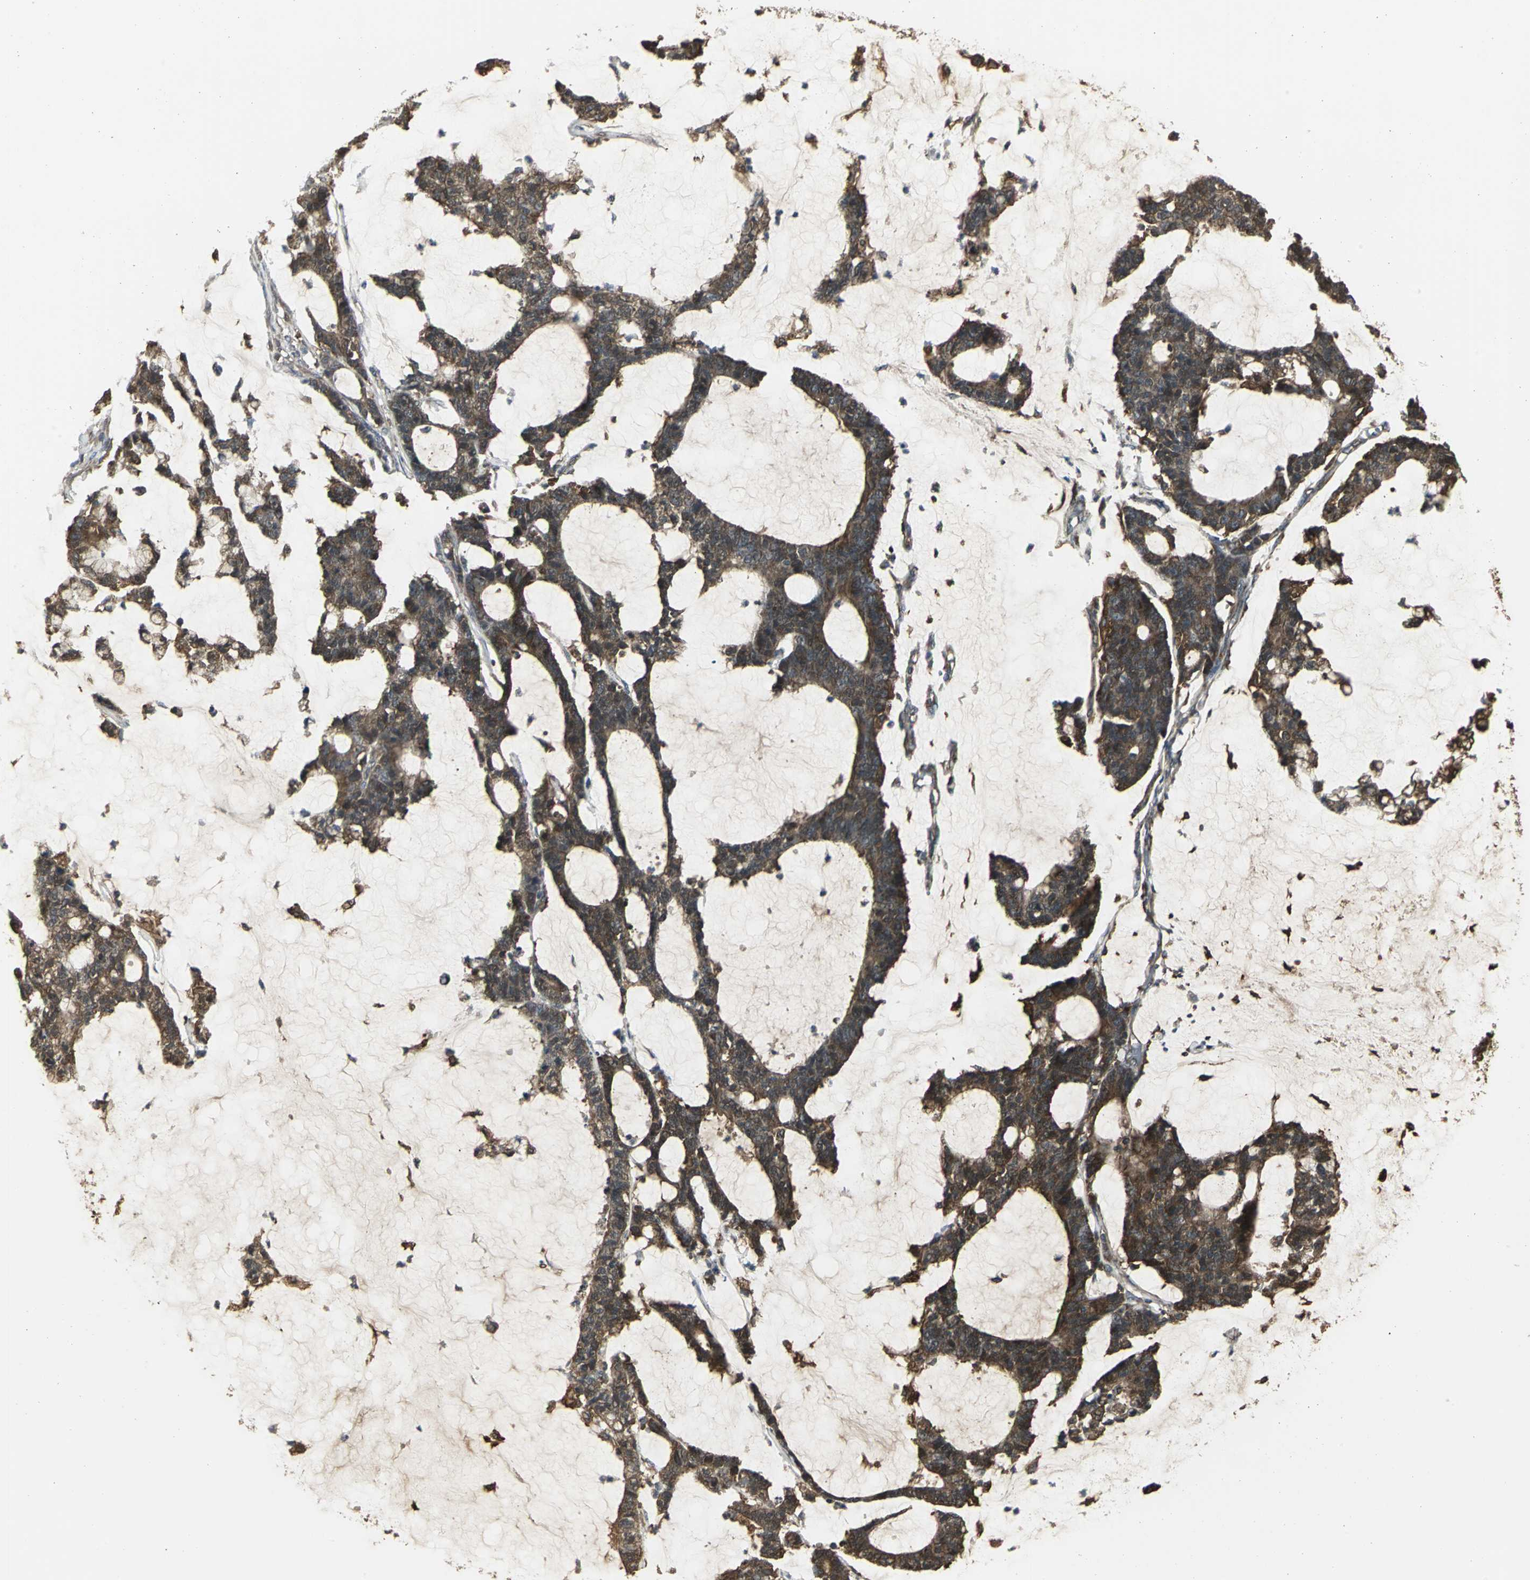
{"staining": {"intensity": "strong", "quantity": ">75%", "location": "cytoplasmic/membranous"}, "tissue": "colorectal cancer", "cell_type": "Tumor cells", "image_type": "cancer", "snomed": [{"axis": "morphology", "description": "Adenocarcinoma, NOS"}, {"axis": "topography", "description": "Colon"}], "caption": "Immunohistochemistry (IHC) of human colorectal adenocarcinoma shows high levels of strong cytoplasmic/membranous positivity in about >75% of tumor cells. Immunohistochemistry (IHC) stains the protein of interest in brown and the nuclei are stained blue.", "gene": "PRXL2B", "patient": {"sex": "female", "age": 84}}